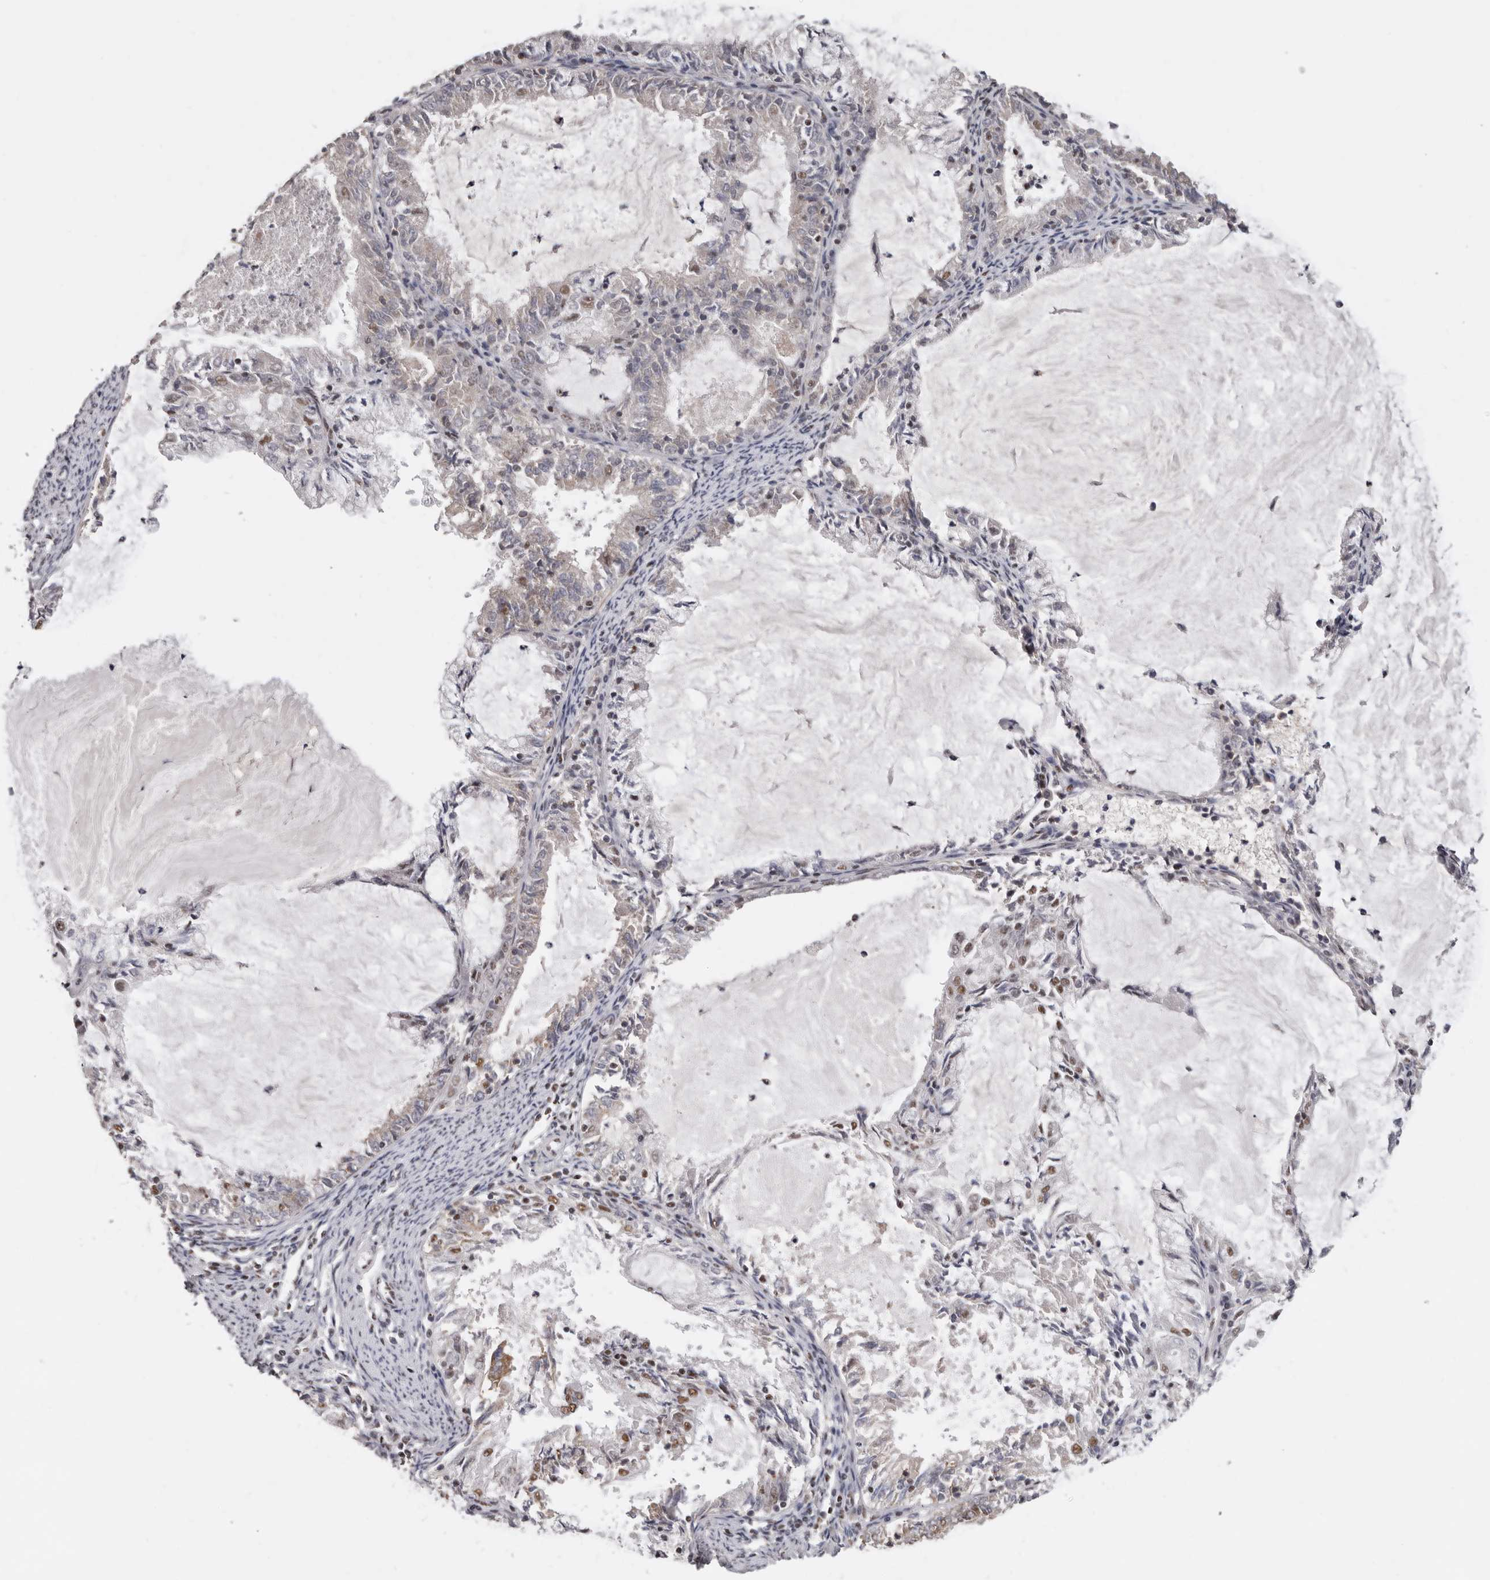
{"staining": {"intensity": "weak", "quantity": "25%-75%", "location": "cytoplasmic/membranous,nuclear"}, "tissue": "endometrial cancer", "cell_type": "Tumor cells", "image_type": "cancer", "snomed": [{"axis": "morphology", "description": "Adenocarcinoma, NOS"}, {"axis": "topography", "description": "Endometrium"}], "caption": "Human endometrial cancer (adenocarcinoma) stained for a protein (brown) exhibits weak cytoplasmic/membranous and nuclear positive expression in approximately 25%-75% of tumor cells.", "gene": "SCAF4", "patient": {"sex": "female", "age": 57}}